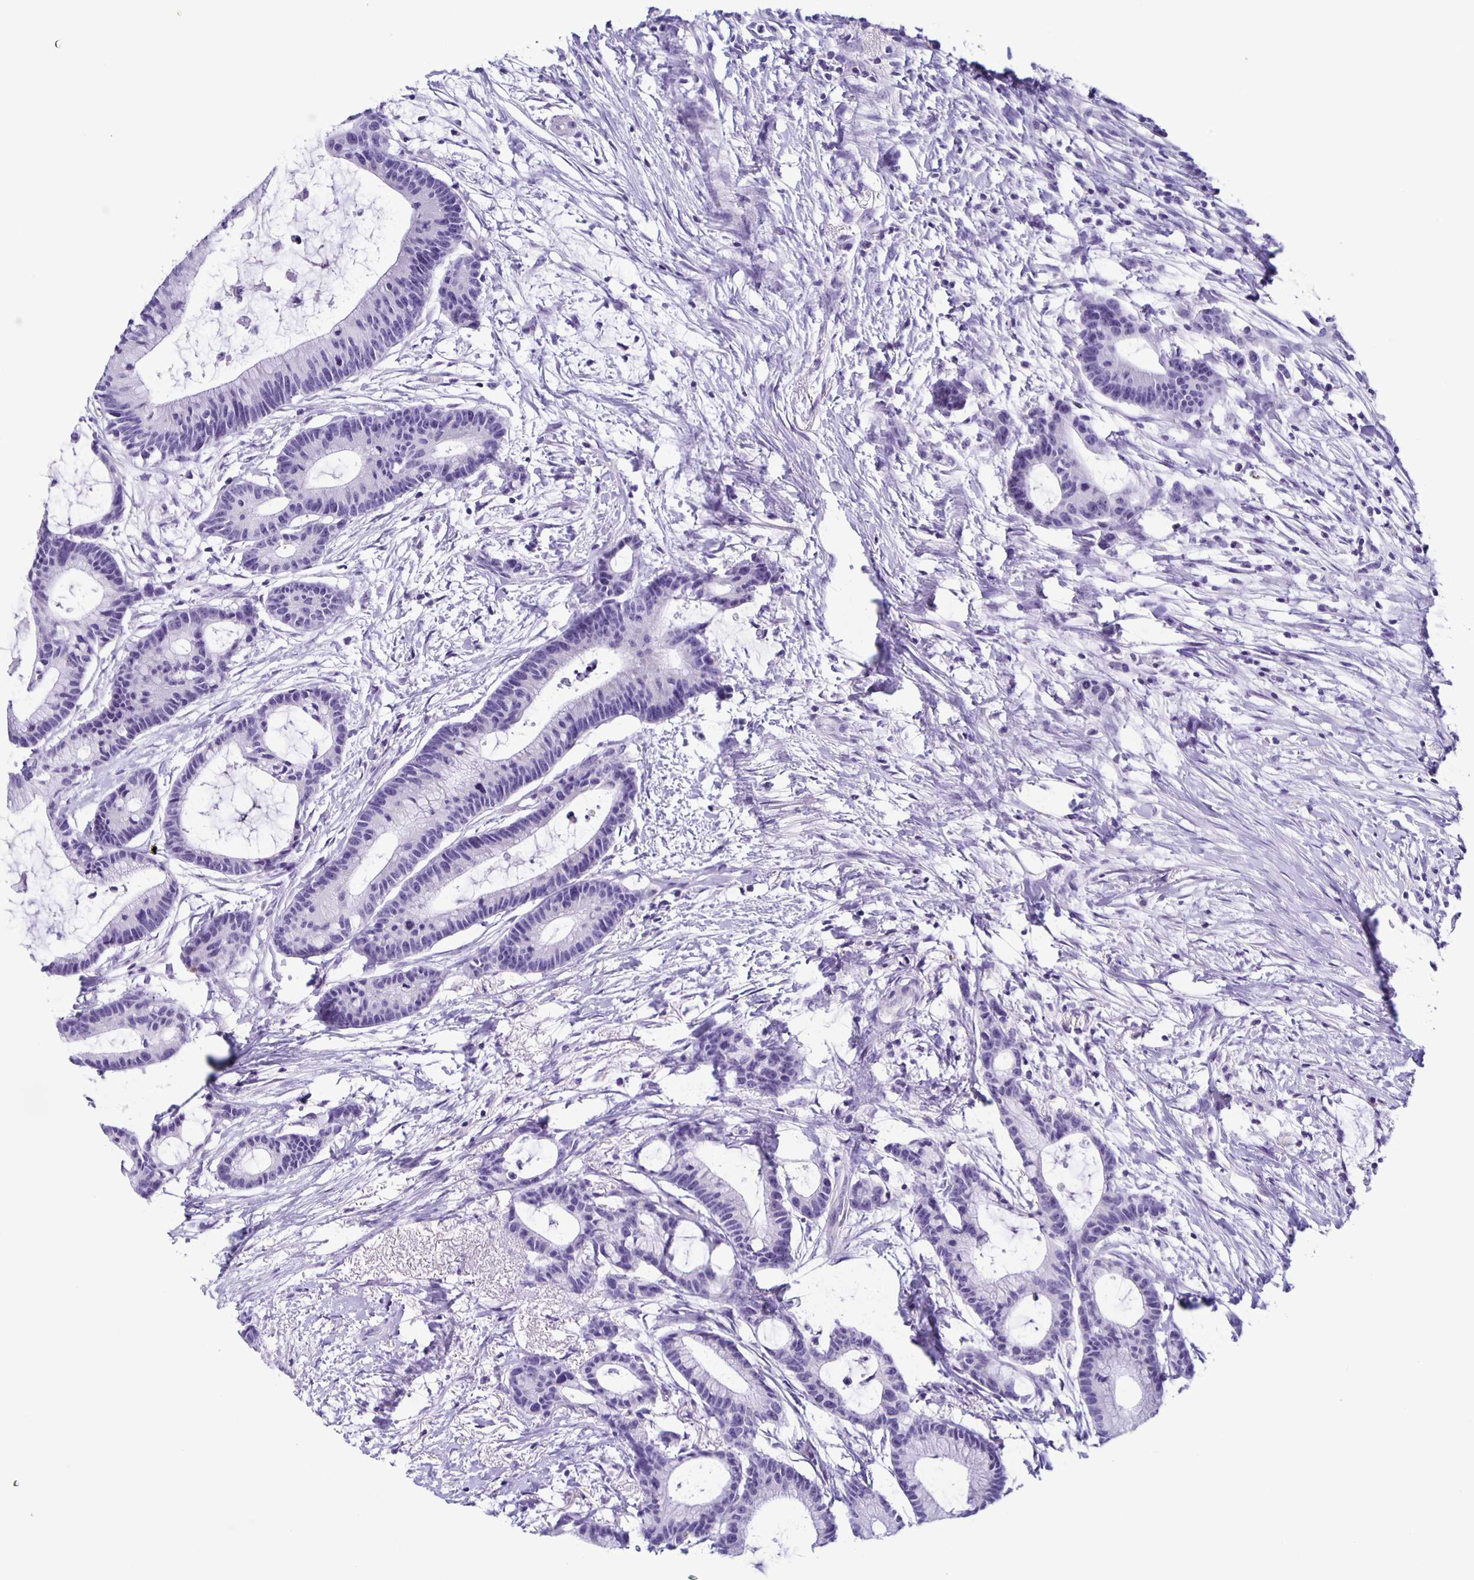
{"staining": {"intensity": "negative", "quantity": "none", "location": "none"}, "tissue": "colorectal cancer", "cell_type": "Tumor cells", "image_type": "cancer", "snomed": [{"axis": "morphology", "description": "Adenocarcinoma, NOS"}, {"axis": "topography", "description": "Colon"}], "caption": "Tumor cells show no significant expression in colorectal adenocarcinoma.", "gene": "AQP6", "patient": {"sex": "female", "age": 78}}